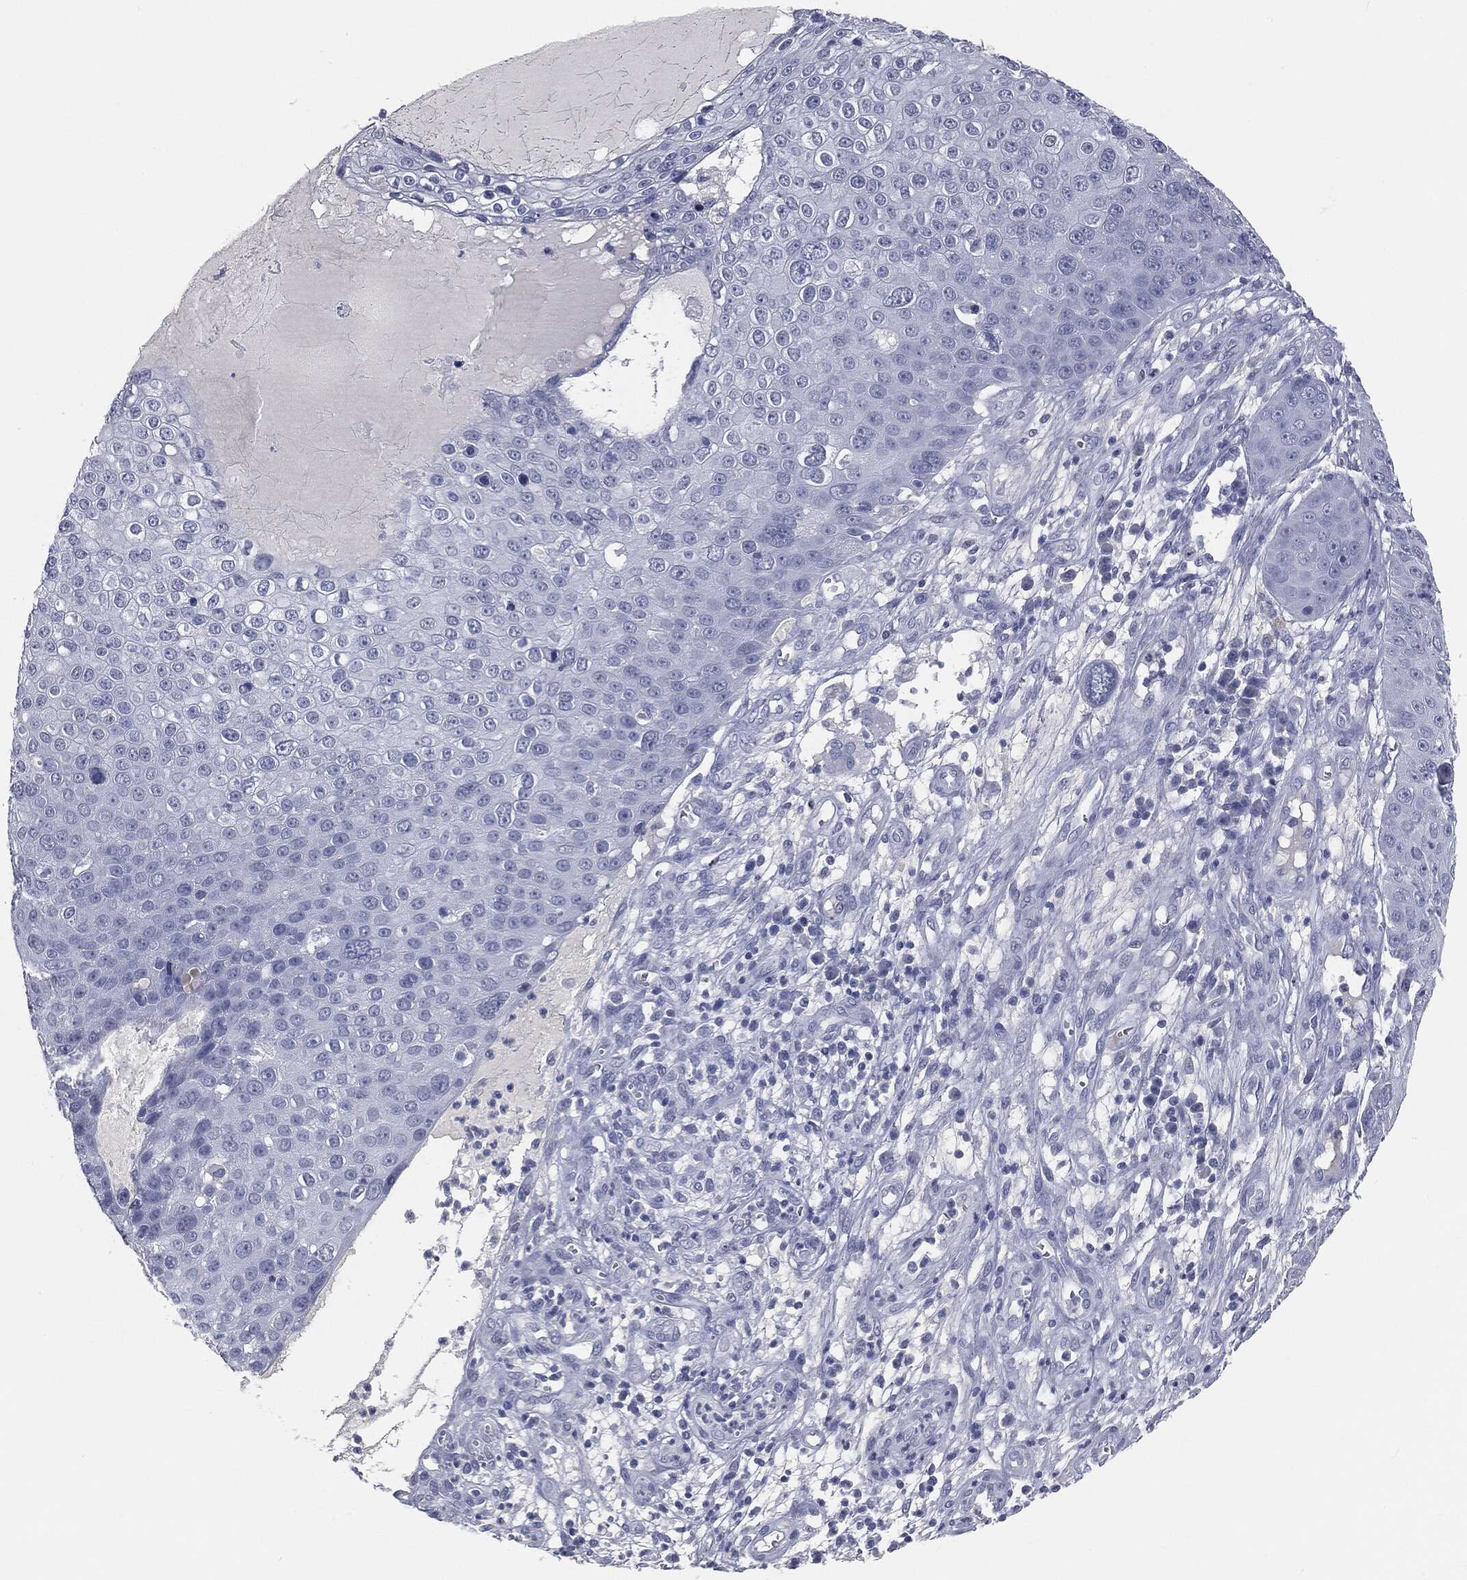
{"staining": {"intensity": "negative", "quantity": "none", "location": "none"}, "tissue": "skin cancer", "cell_type": "Tumor cells", "image_type": "cancer", "snomed": [{"axis": "morphology", "description": "Squamous cell carcinoma, NOS"}, {"axis": "topography", "description": "Skin"}], "caption": "This is a image of immunohistochemistry (IHC) staining of skin cancer (squamous cell carcinoma), which shows no staining in tumor cells.", "gene": "PRAME", "patient": {"sex": "male", "age": 71}}